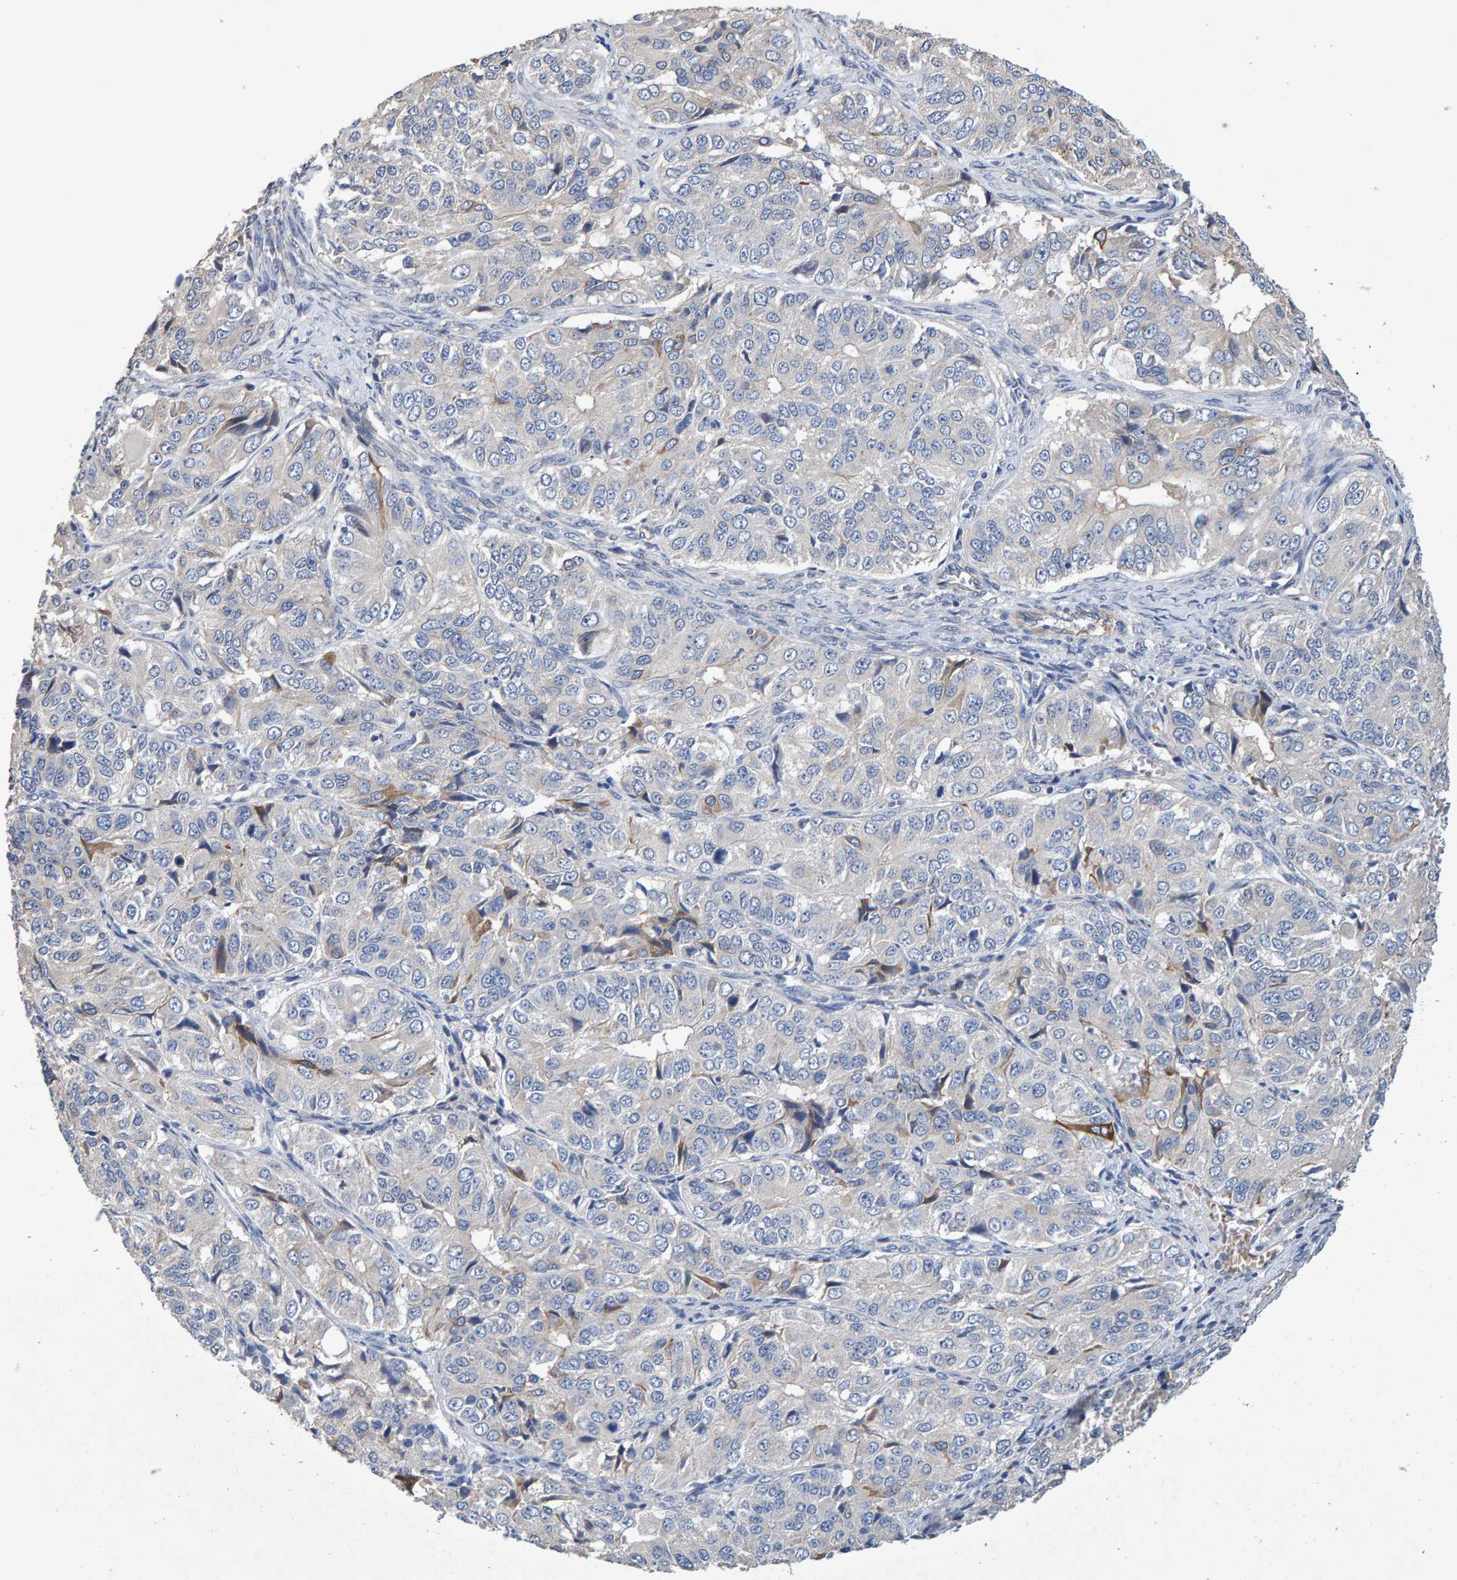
{"staining": {"intensity": "negative", "quantity": "none", "location": "none"}, "tissue": "ovarian cancer", "cell_type": "Tumor cells", "image_type": "cancer", "snomed": [{"axis": "morphology", "description": "Carcinoma, endometroid"}, {"axis": "topography", "description": "Ovary"}], "caption": "IHC of human ovarian cancer (endometroid carcinoma) demonstrates no staining in tumor cells. (IHC, brightfield microscopy, high magnification).", "gene": "EFR3A", "patient": {"sex": "female", "age": 51}}